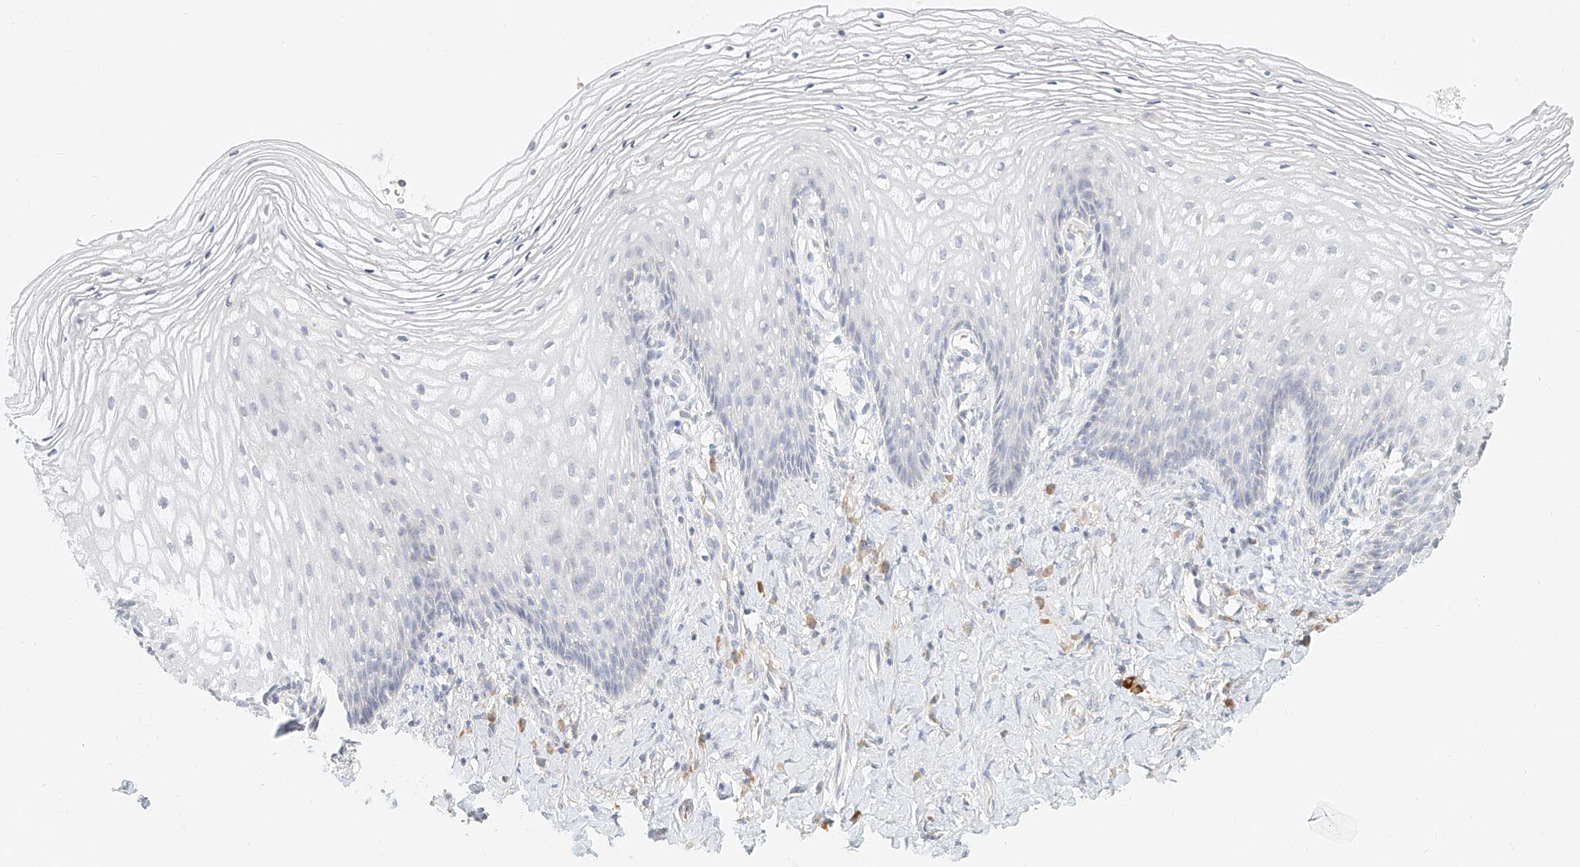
{"staining": {"intensity": "negative", "quantity": "none", "location": "none"}, "tissue": "vagina", "cell_type": "Squamous epithelial cells", "image_type": "normal", "snomed": [{"axis": "morphology", "description": "Normal tissue, NOS"}, {"axis": "topography", "description": "Vagina"}], "caption": "Vagina stained for a protein using immunohistochemistry (IHC) reveals no positivity squamous epithelial cells.", "gene": "CXorf58", "patient": {"sex": "female", "age": 60}}